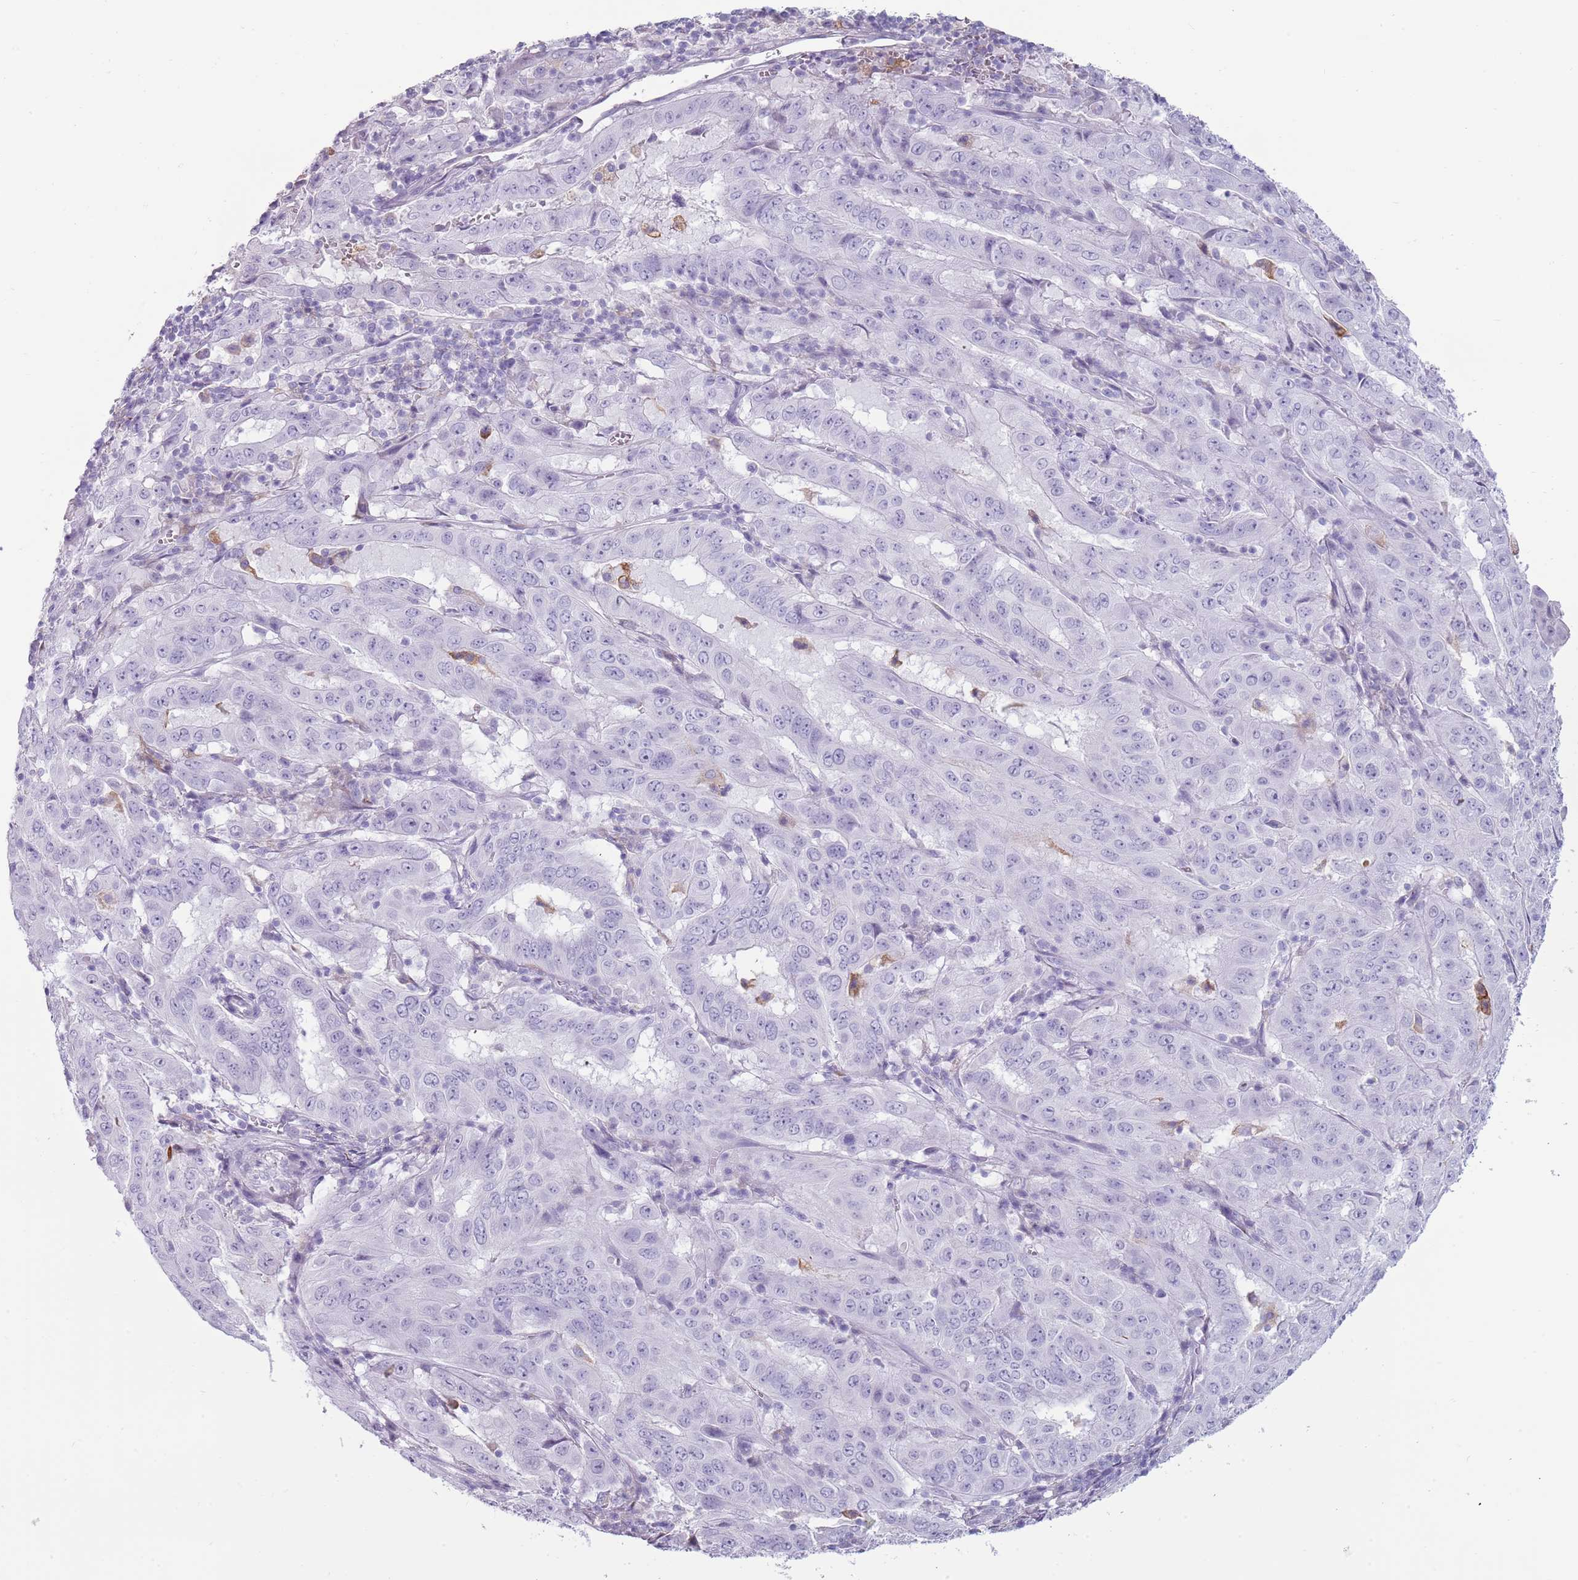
{"staining": {"intensity": "negative", "quantity": "none", "location": "none"}, "tissue": "pancreatic cancer", "cell_type": "Tumor cells", "image_type": "cancer", "snomed": [{"axis": "morphology", "description": "Adenocarcinoma, NOS"}, {"axis": "topography", "description": "Pancreas"}], "caption": "IHC histopathology image of neoplastic tissue: pancreatic cancer (adenocarcinoma) stained with DAB shows no significant protein positivity in tumor cells.", "gene": "COLEC12", "patient": {"sex": "male", "age": 63}}